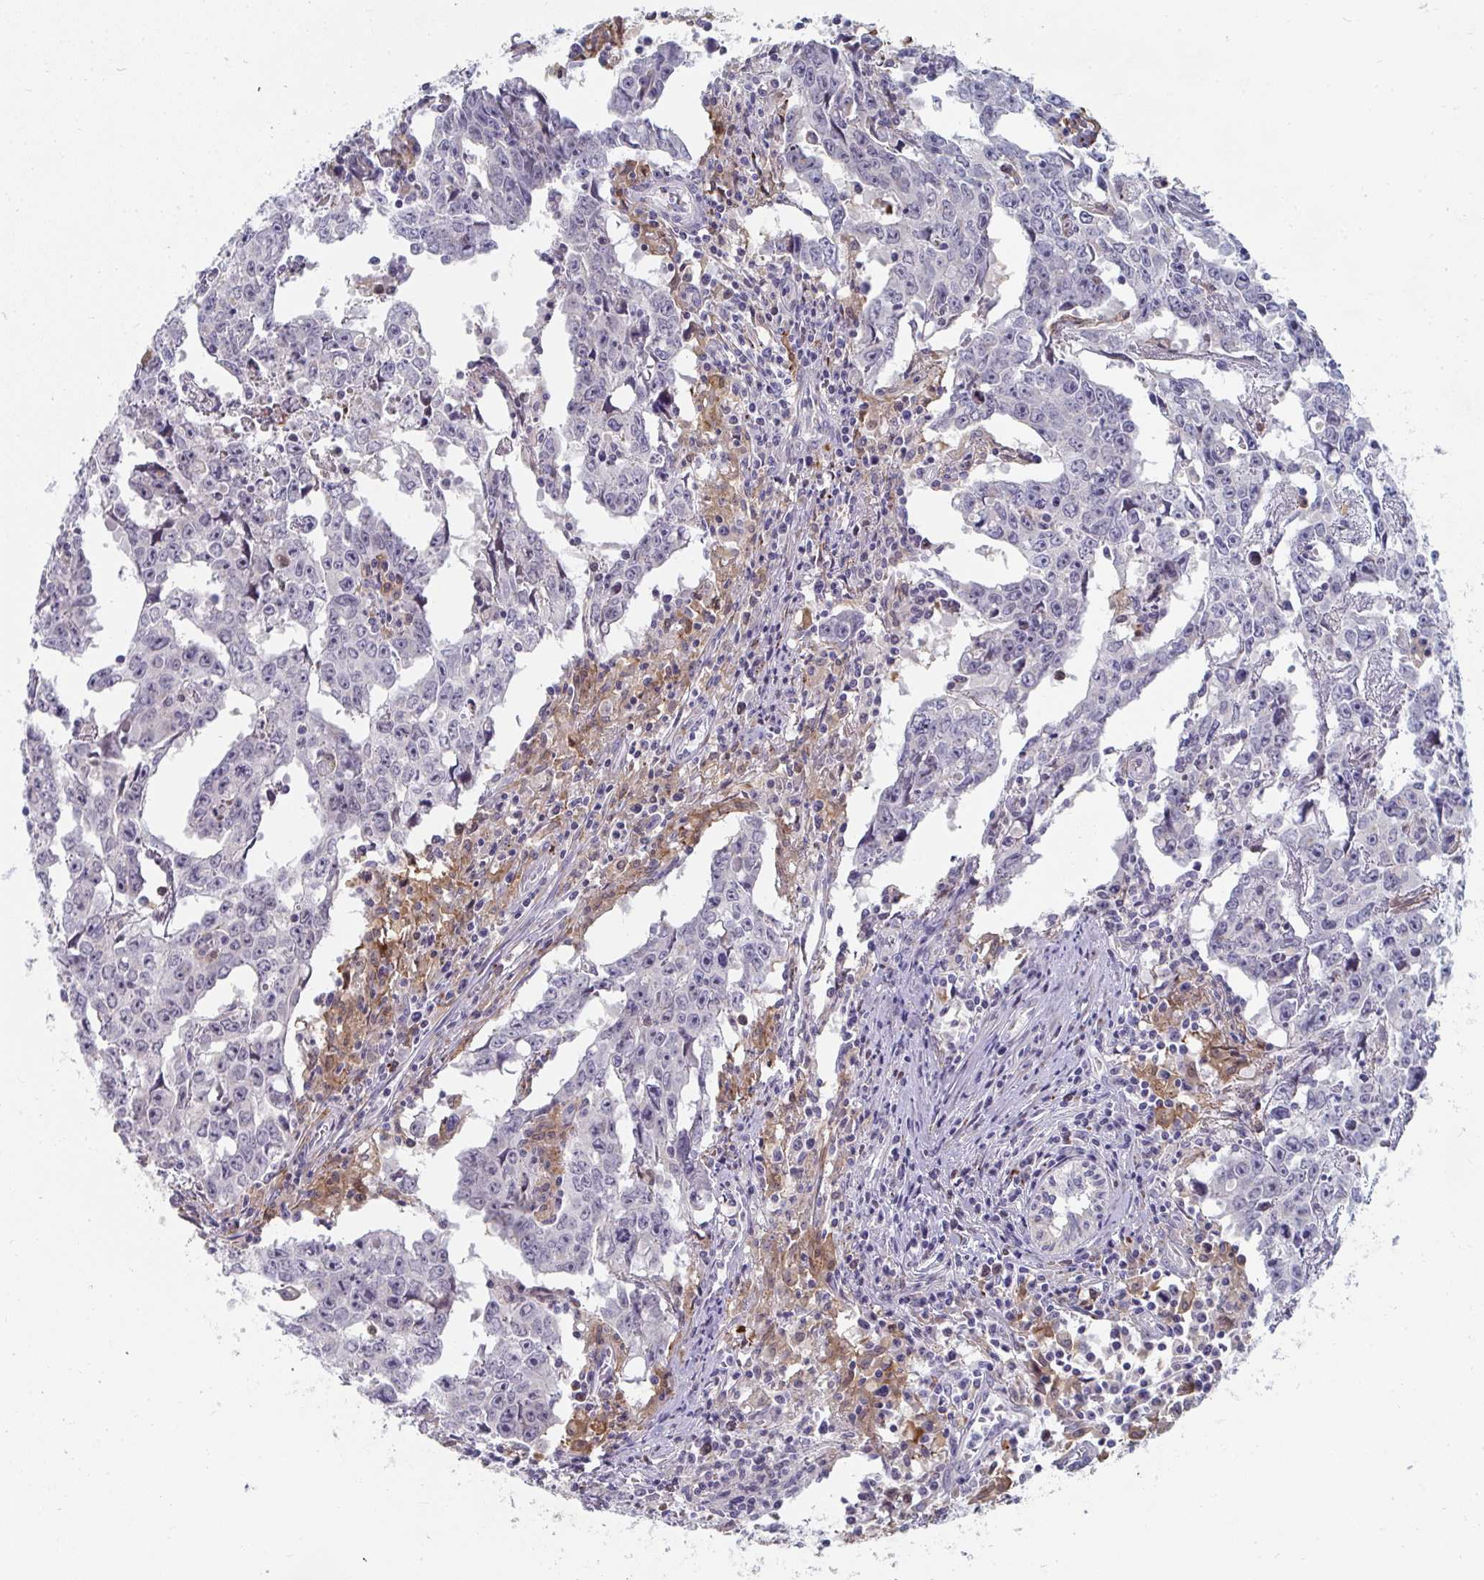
{"staining": {"intensity": "negative", "quantity": "none", "location": "none"}, "tissue": "testis cancer", "cell_type": "Tumor cells", "image_type": "cancer", "snomed": [{"axis": "morphology", "description": "Carcinoma, Embryonal, NOS"}, {"axis": "topography", "description": "Testis"}], "caption": "This is an immunohistochemistry (IHC) micrograph of human testis cancer (embryonal carcinoma). There is no staining in tumor cells.", "gene": "PSMG1", "patient": {"sex": "male", "age": 22}}